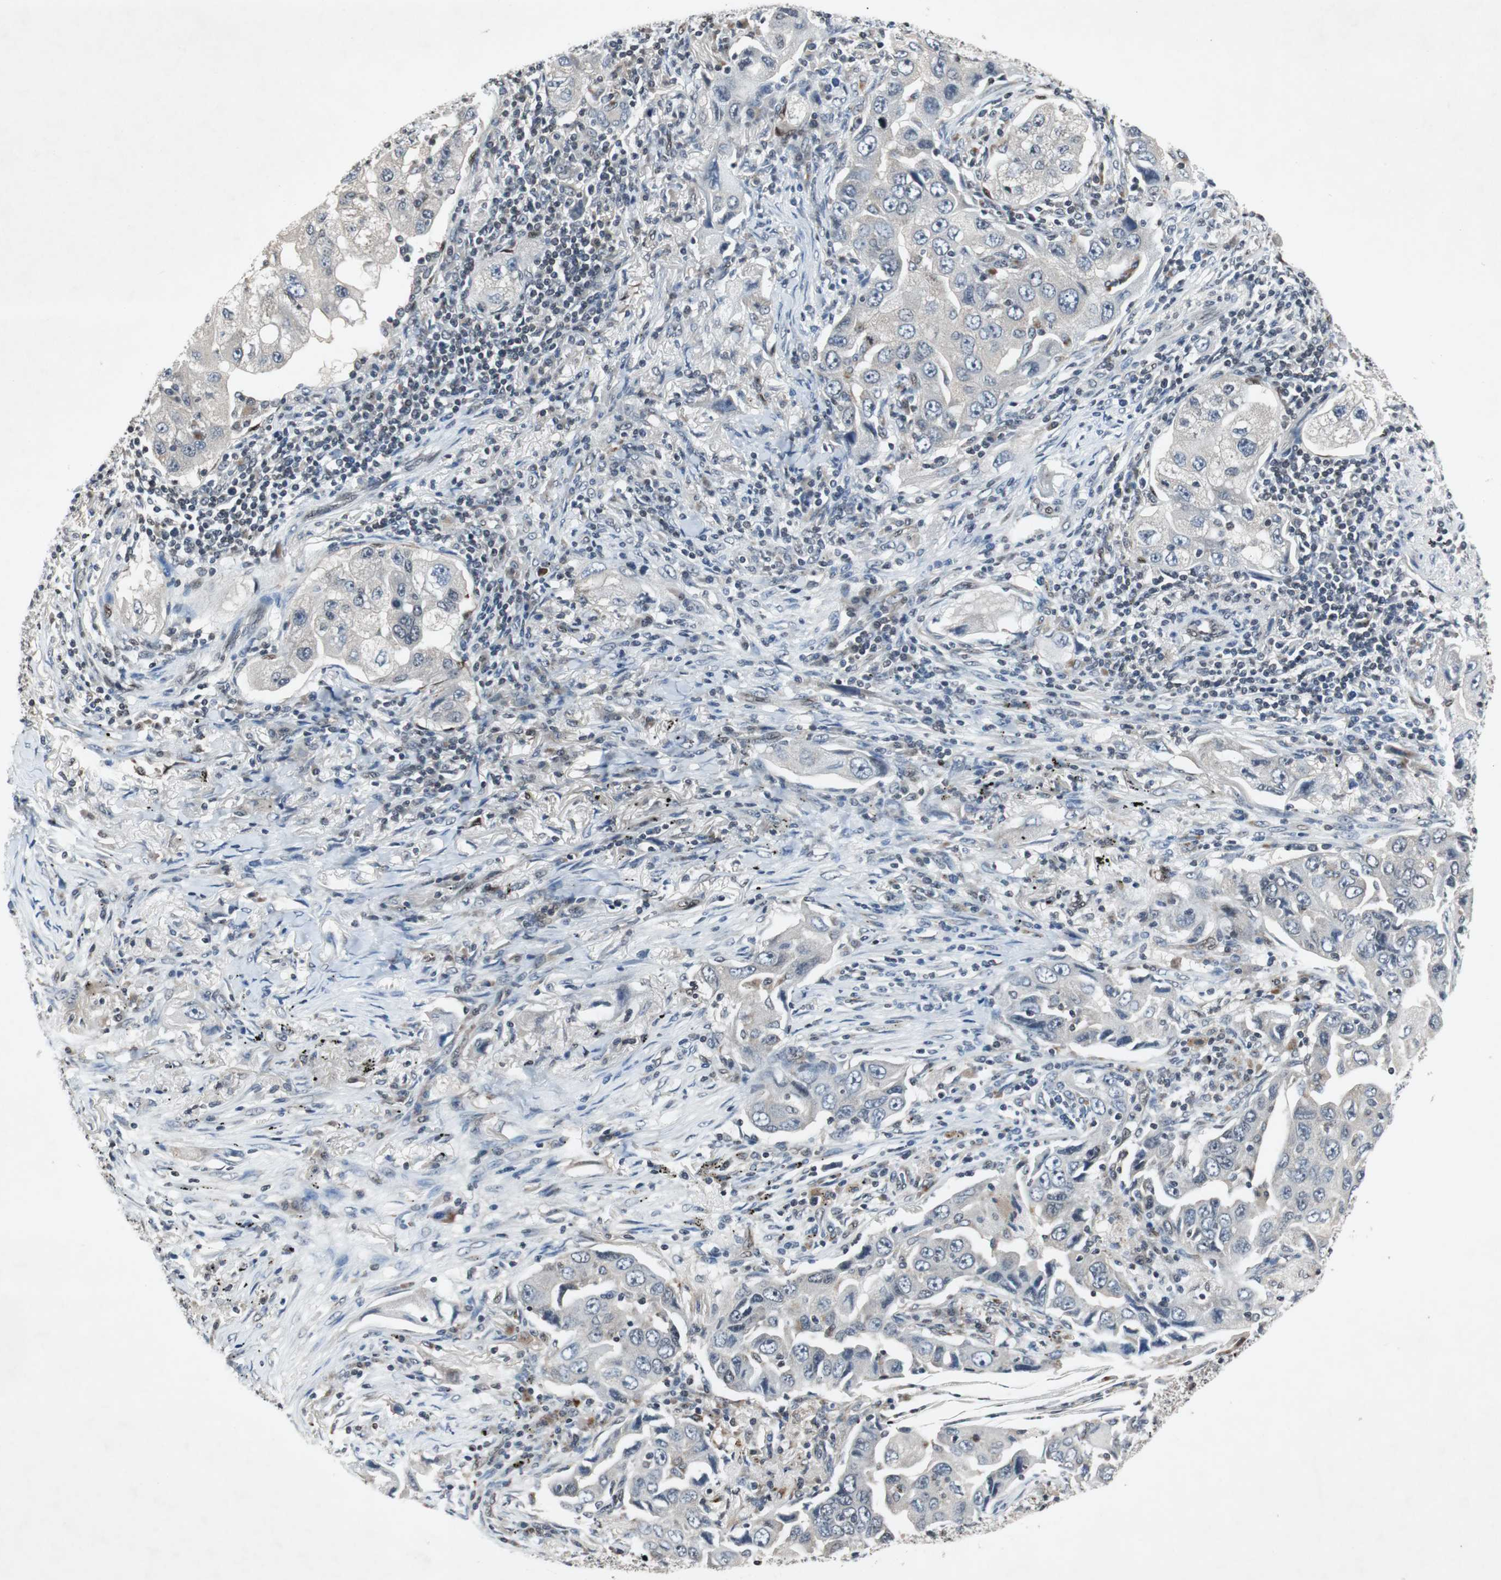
{"staining": {"intensity": "negative", "quantity": "none", "location": "none"}, "tissue": "lung cancer", "cell_type": "Tumor cells", "image_type": "cancer", "snomed": [{"axis": "morphology", "description": "Adenocarcinoma, NOS"}, {"axis": "topography", "description": "Lung"}], "caption": "Immunohistochemical staining of lung cancer exhibits no significant expression in tumor cells.", "gene": "SMAD1", "patient": {"sex": "female", "age": 65}}